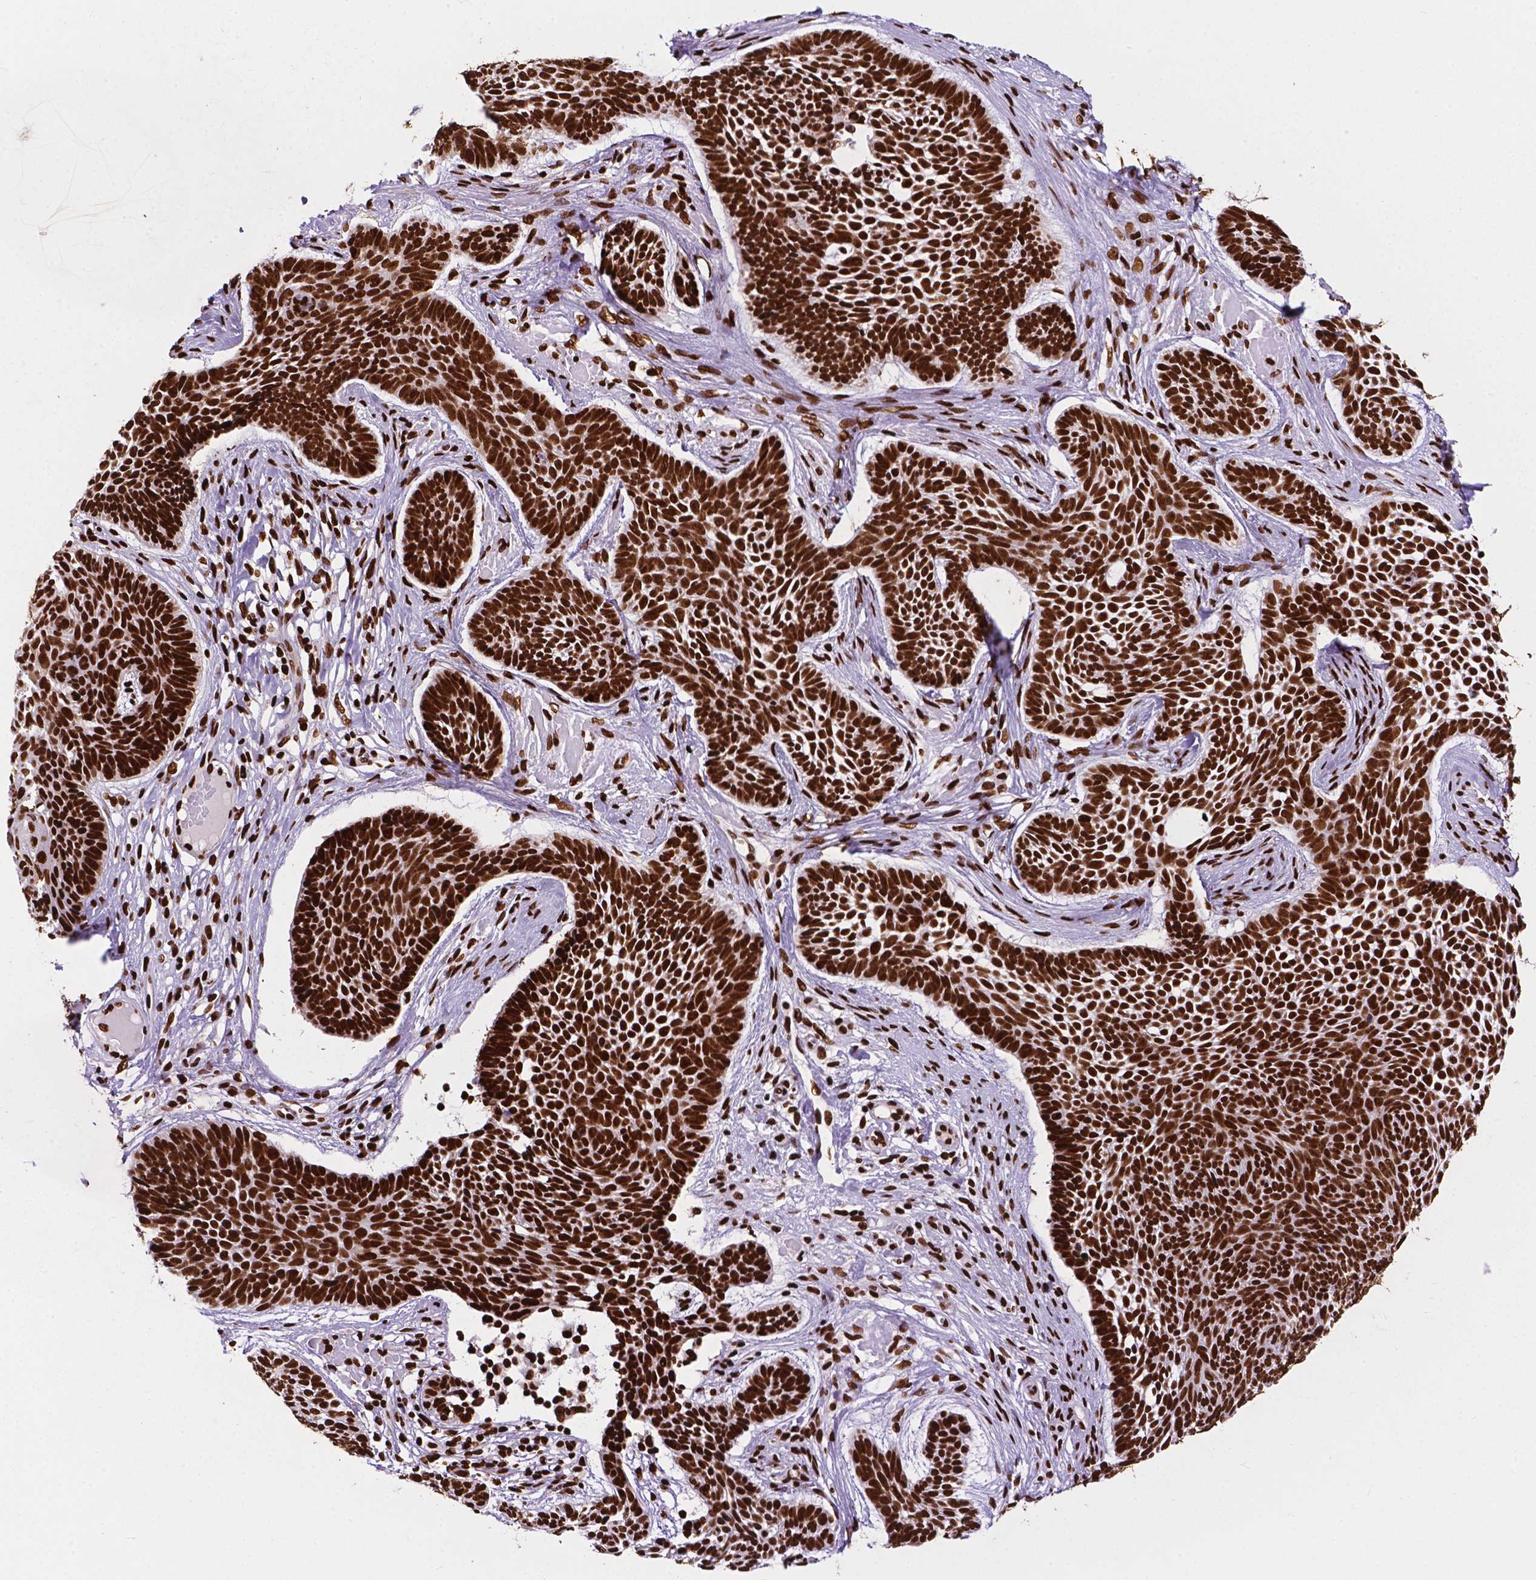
{"staining": {"intensity": "strong", "quantity": ">75%", "location": "nuclear"}, "tissue": "skin cancer", "cell_type": "Tumor cells", "image_type": "cancer", "snomed": [{"axis": "morphology", "description": "Basal cell carcinoma"}, {"axis": "topography", "description": "Skin"}], "caption": "About >75% of tumor cells in human basal cell carcinoma (skin) reveal strong nuclear protein positivity as visualized by brown immunohistochemical staining.", "gene": "SMIM5", "patient": {"sex": "male", "age": 85}}